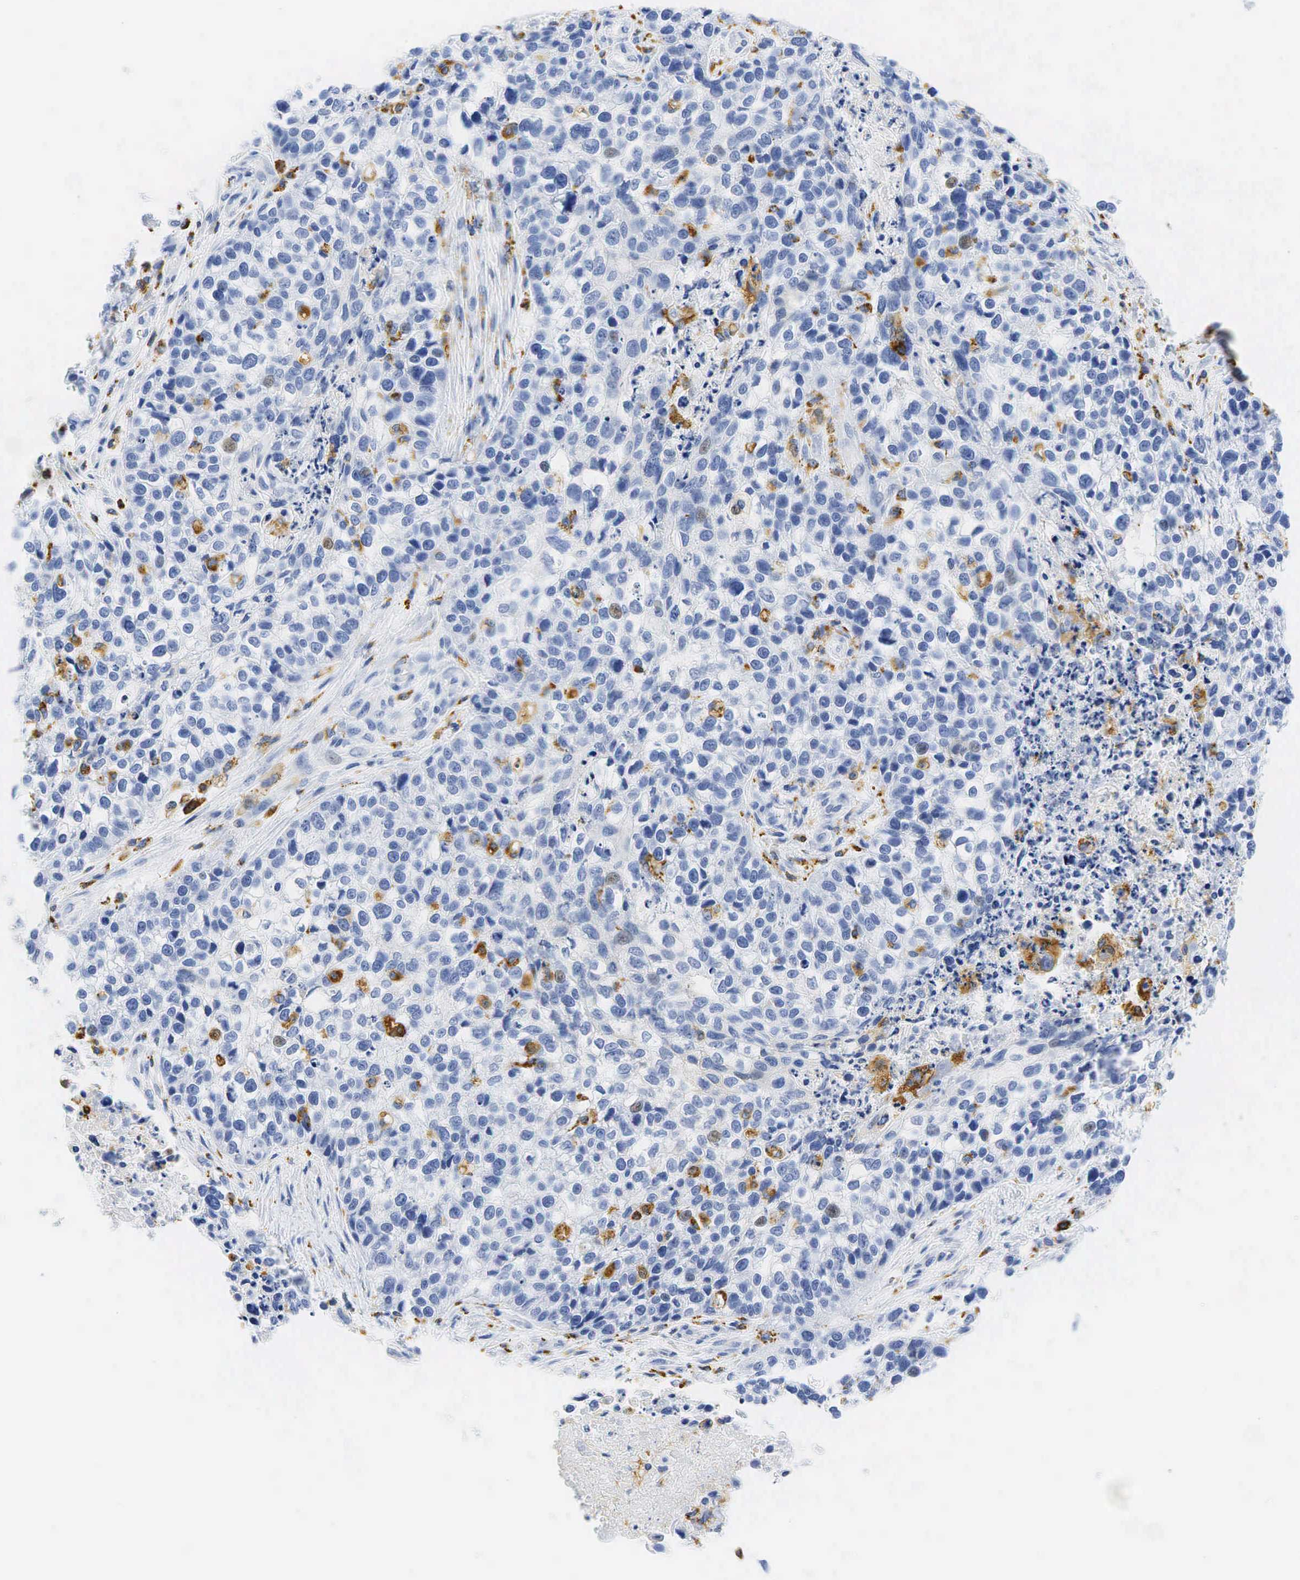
{"staining": {"intensity": "negative", "quantity": "none", "location": "none"}, "tissue": "lung cancer", "cell_type": "Tumor cells", "image_type": "cancer", "snomed": [{"axis": "morphology", "description": "Squamous cell carcinoma, NOS"}, {"axis": "topography", "description": "Lymph node"}, {"axis": "topography", "description": "Lung"}], "caption": "An image of squamous cell carcinoma (lung) stained for a protein demonstrates no brown staining in tumor cells.", "gene": "CD68", "patient": {"sex": "male", "age": 74}}